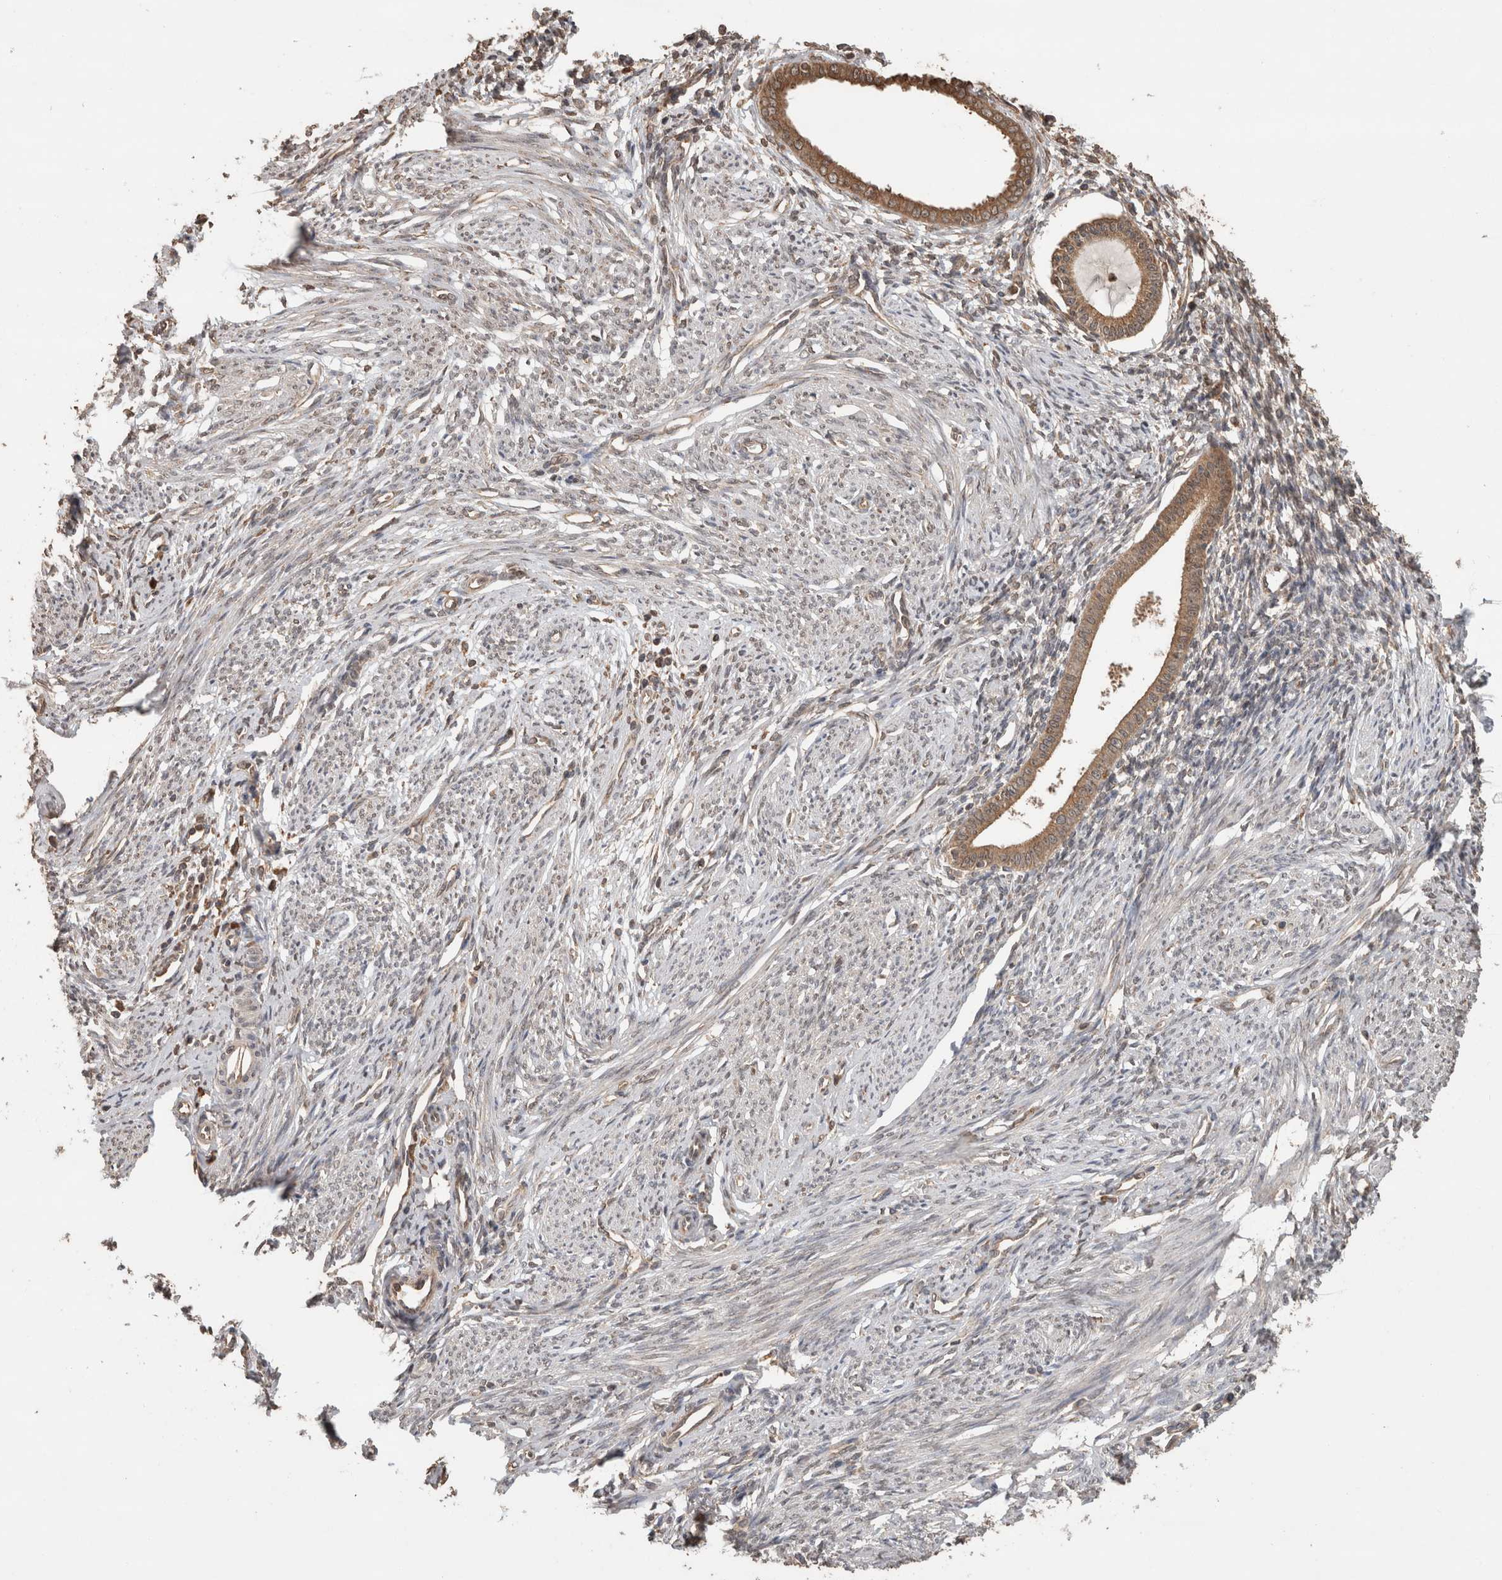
{"staining": {"intensity": "weak", "quantity": "<25%", "location": "cytoplasmic/membranous"}, "tissue": "endometrium", "cell_type": "Cells in endometrial stroma", "image_type": "normal", "snomed": [{"axis": "morphology", "description": "Normal tissue, NOS"}, {"axis": "topography", "description": "Endometrium"}], "caption": "Micrograph shows no significant protein staining in cells in endometrial stroma of unremarkable endometrium.", "gene": "OTUD7B", "patient": {"sex": "female", "age": 56}}